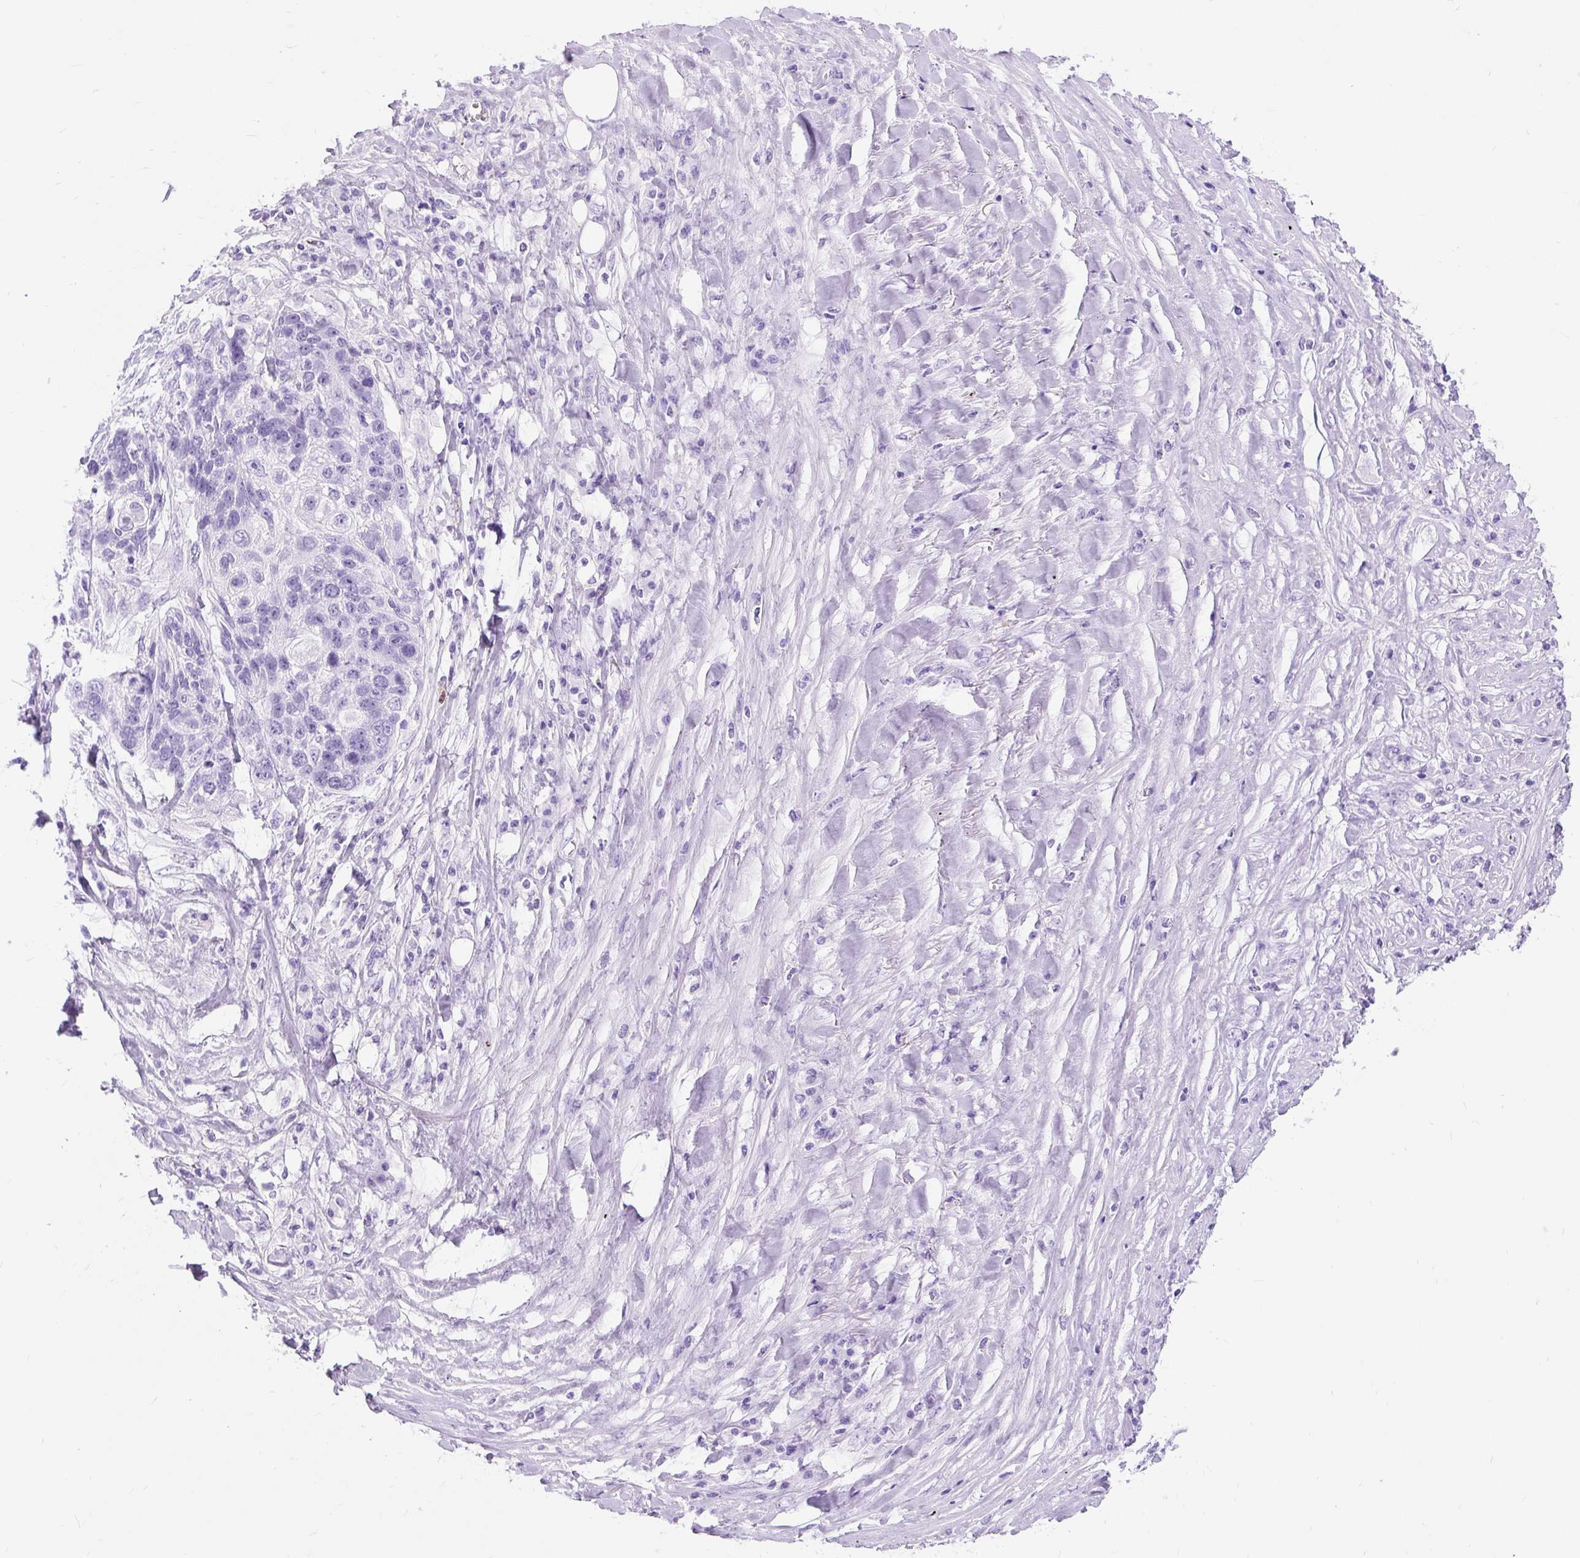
{"staining": {"intensity": "negative", "quantity": "none", "location": "none"}, "tissue": "lung cancer", "cell_type": "Tumor cells", "image_type": "cancer", "snomed": [{"axis": "morphology", "description": "Squamous cell carcinoma, NOS"}, {"axis": "topography", "description": "Lung"}], "caption": "IHC micrograph of lung squamous cell carcinoma stained for a protein (brown), which shows no expression in tumor cells.", "gene": "PVALB", "patient": {"sex": "male", "age": 66}}